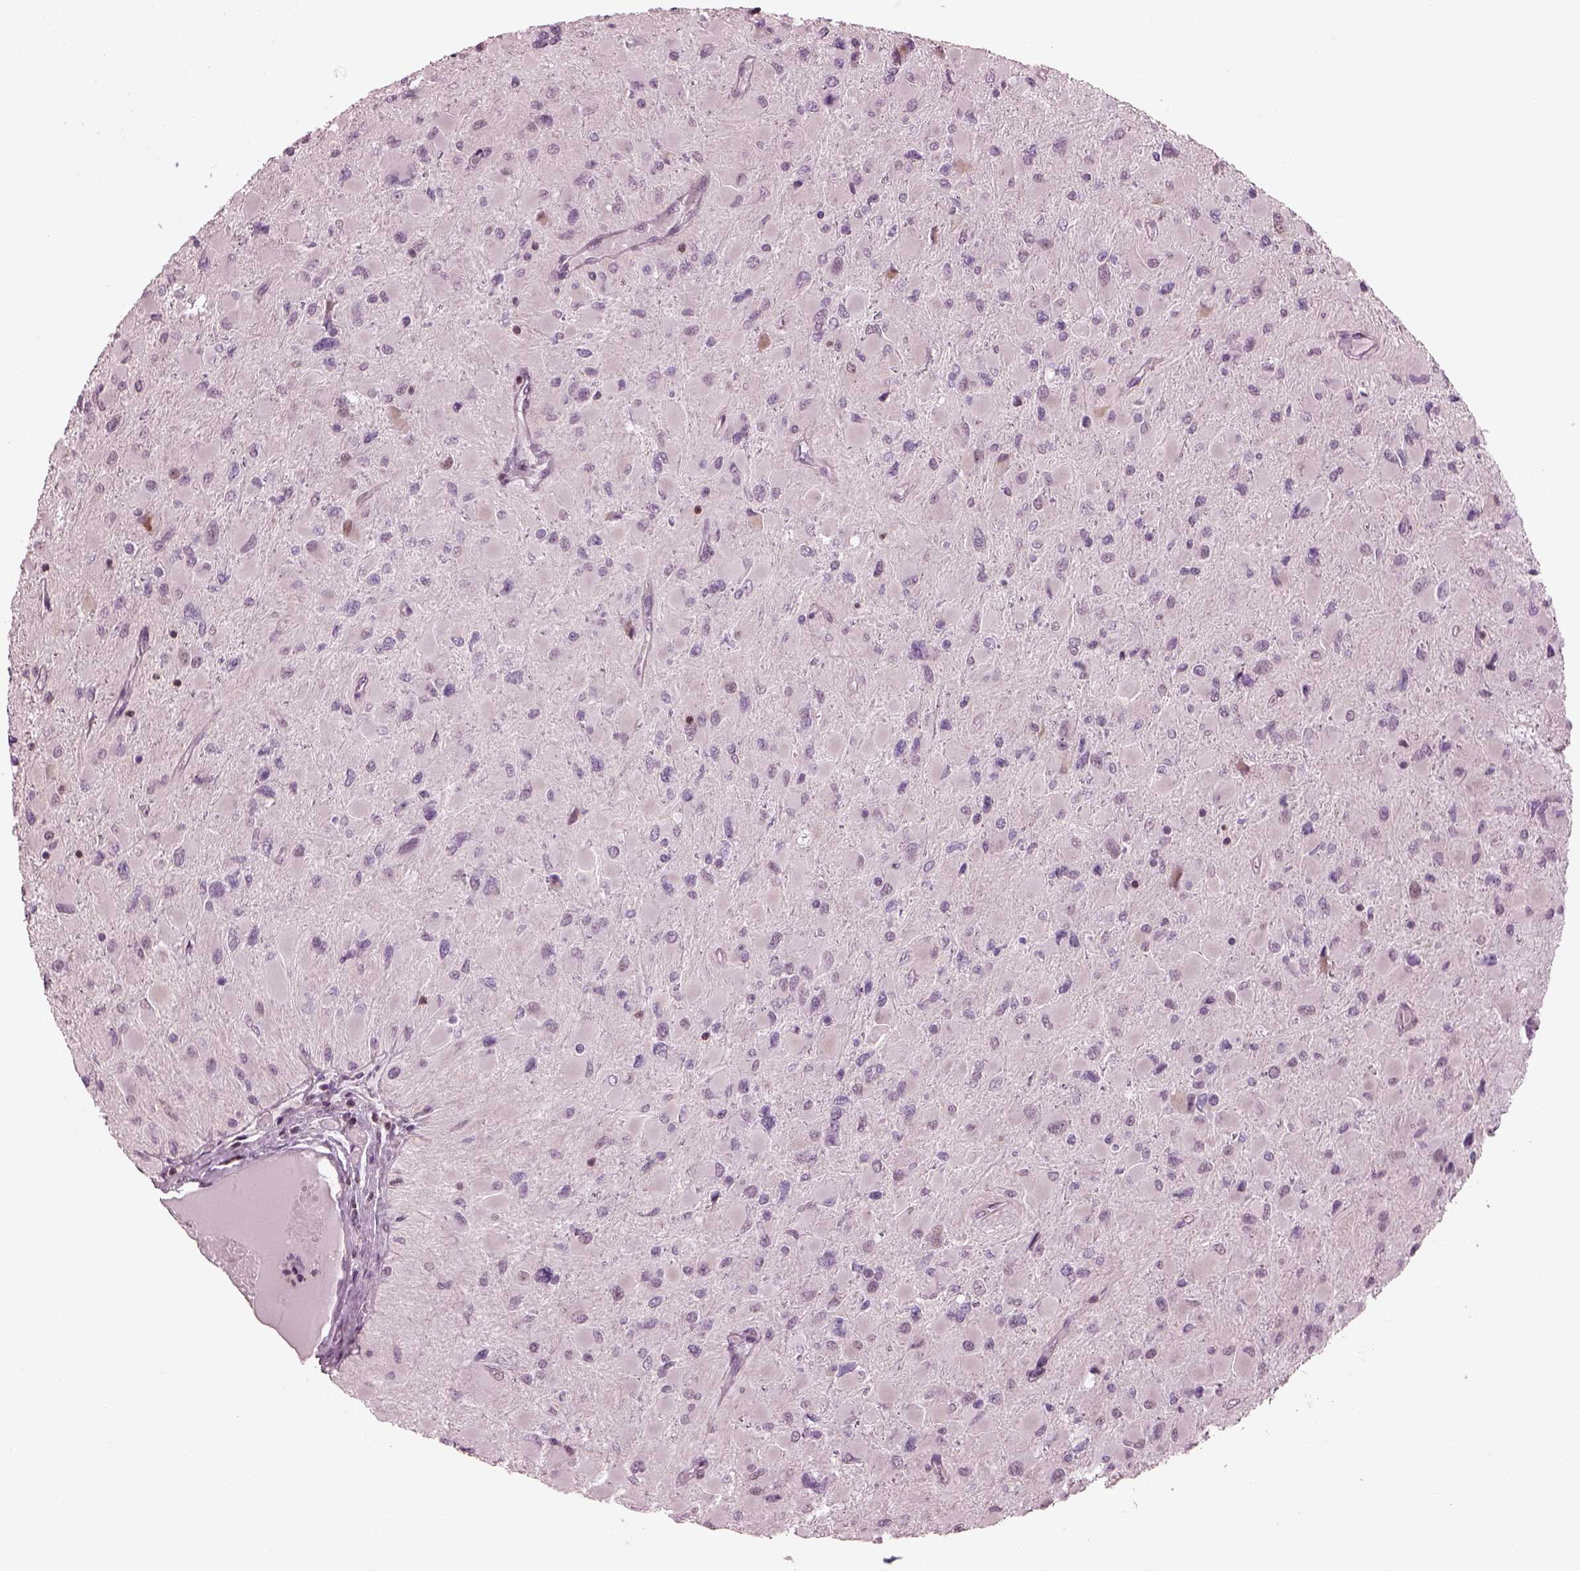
{"staining": {"intensity": "negative", "quantity": "none", "location": "none"}, "tissue": "glioma", "cell_type": "Tumor cells", "image_type": "cancer", "snomed": [{"axis": "morphology", "description": "Glioma, malignant, High grade"}, {"axis": "topography", "description": "Cerebral cortex"}], "caption": "The immunohistochemistry (IHC) micrograph has no significant staining in tumor cells of glioma tissue. (Stains: DAB (3,3'-diaminobenzidine) IHC with hematoxylin counter stain, Microscopy: brightfield microscopy at high magnification).", "gene": "BFSP1", "patient": {"sex": "female", "age": 36}}